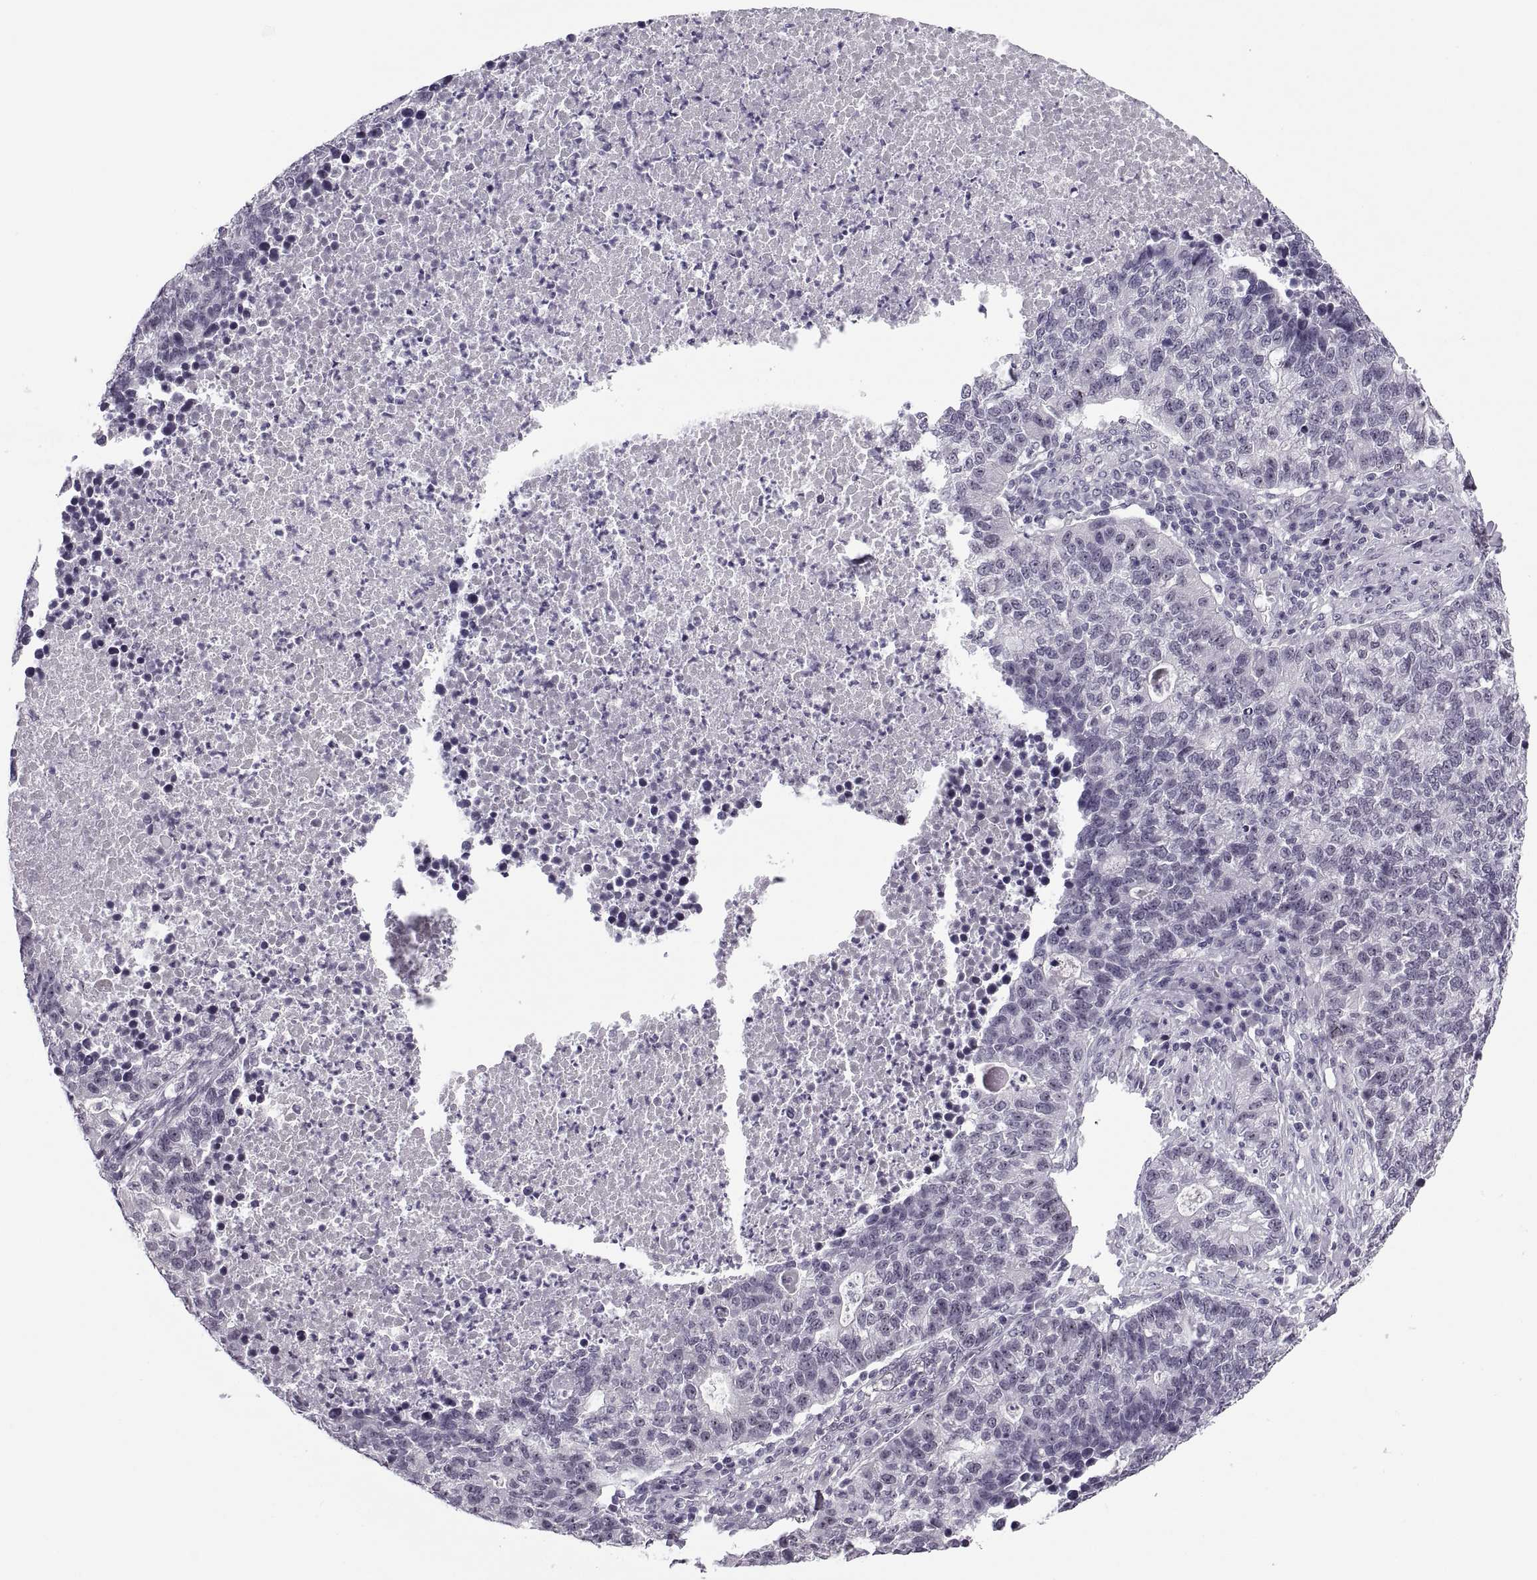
{"staining": {"intensity": "negative", "quantity": "none", "location": "none"}, "tissue": "lung cancer", "cell_type": "Tumor cells", "image_type": "cancer", "snomed": [{"axis": "morphology", "description": "Adenocarcinoma, NOS"}, {"axis": "topography", "description": "Lung"}], "caption": "Human lung adenocarcinoma stained for a protein using immunohistochemistry reveals no positivity in tumor cells.", "gene": "TBC1D3G", "patient": {"sex": "male", "age": 57}}